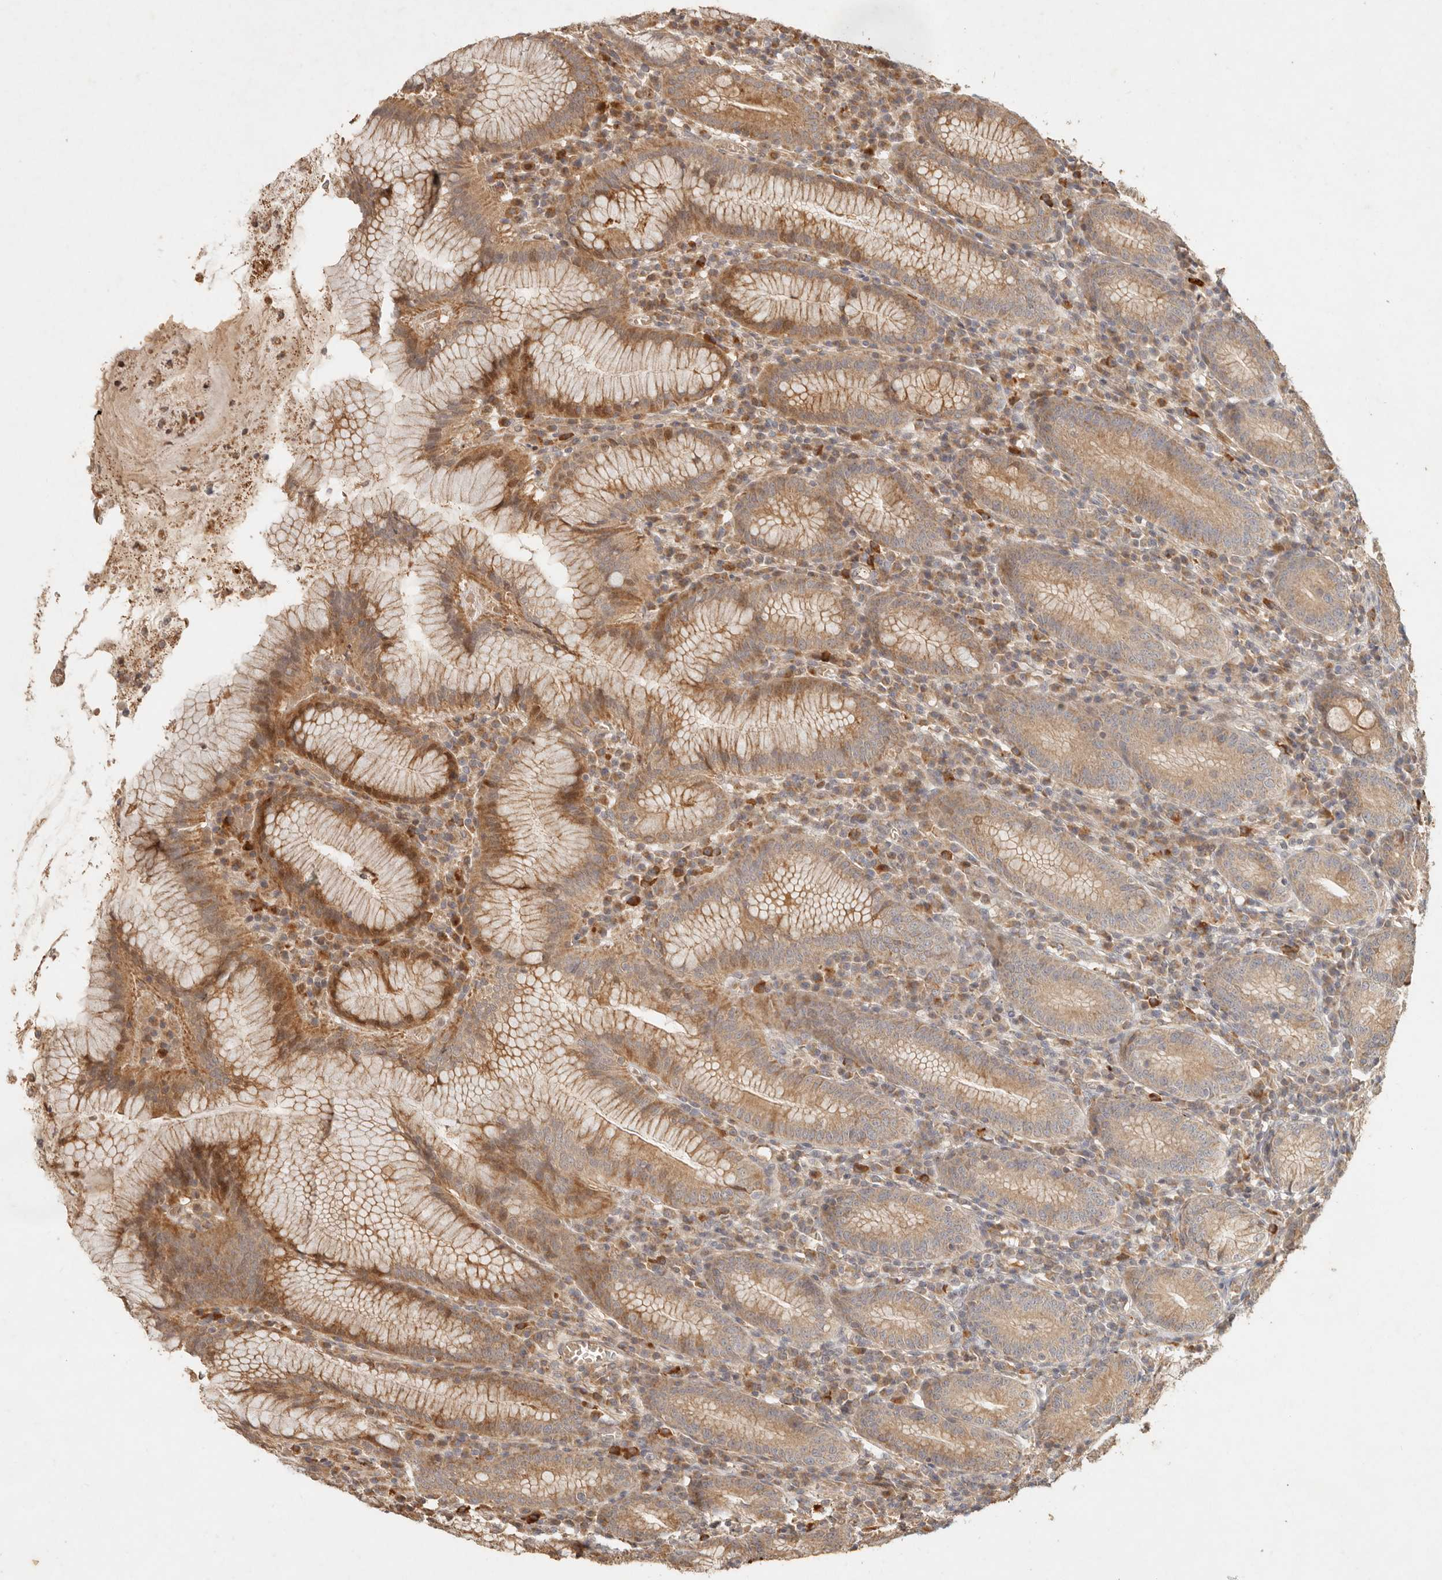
{"staining": {"intensity": "moderate", "quantity": ">75%", "location": "cytoplasmic/membranous"}, "tissue": "stomach", "cell_type": "Glandular cells", "image_type": "normal", "snomed": [{"axis": "morphology", "description": "Normal tissue, NOS"}, {"axis": "topography", "description": "Stomach"}], "caption": "Immunohistochemical staining of benign stomach exhibits moderate cytoplasmic/membranous protein expression in about >75% of glandular cells. (DAB IHC, brown staining for protein, blue staining for nuclei).", "gene": "CLEC4C", "patient": {"sex": "male", "age": 55}}